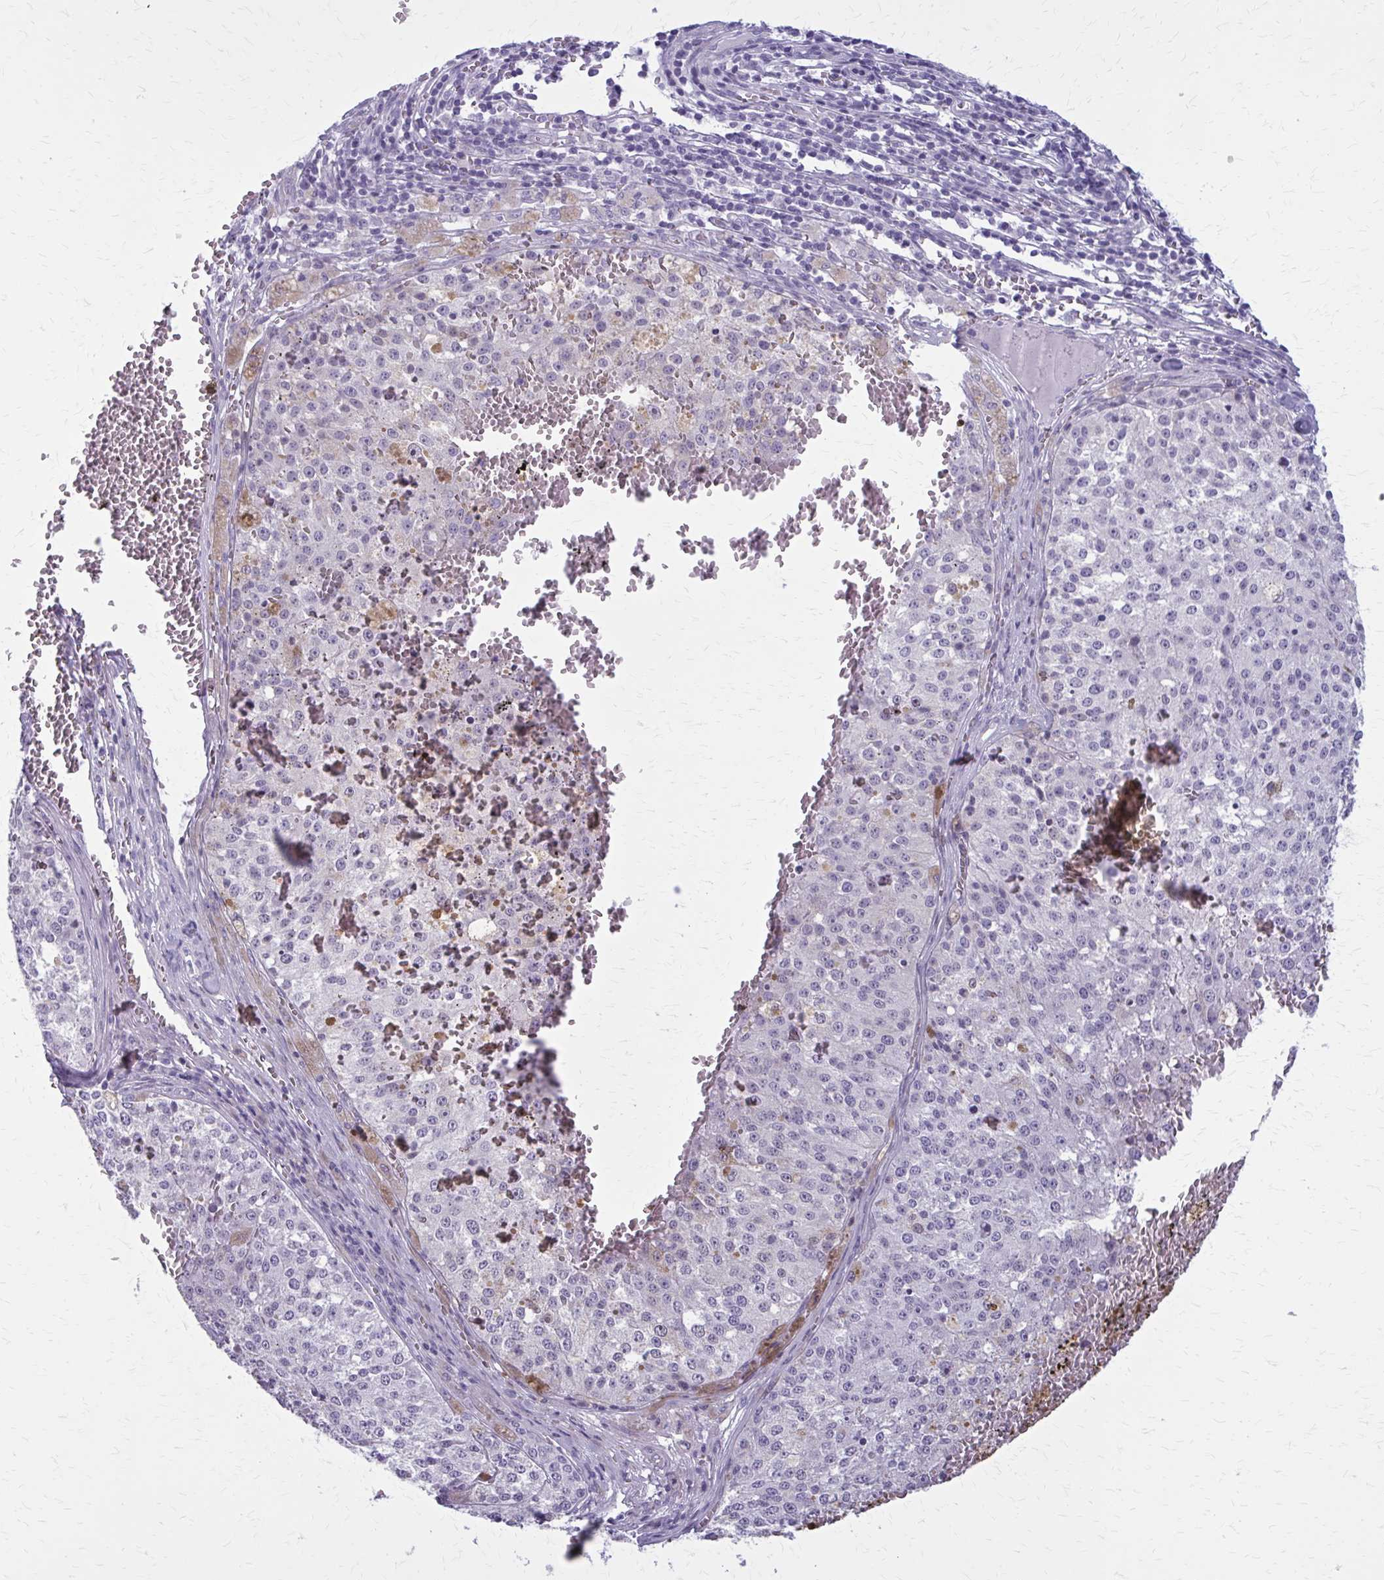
{"staining": {"intensity": "negative", "quantity": "none", "location": "none"}, "tissue": "melanoma", "cell_type": "Tumor cells", "image_type": "cancer", "snomed": [{"axis": "morphology", "description": "Malignant melanoma, Metastatic site"}, {"axis": "topography", "description": "Lymph node"}], "caption": "Micrograph shows no significant protein expression in tumor cells of melanoma.", "gene": "CASQ2", "patient": {"sex": "female", "age": 64}}